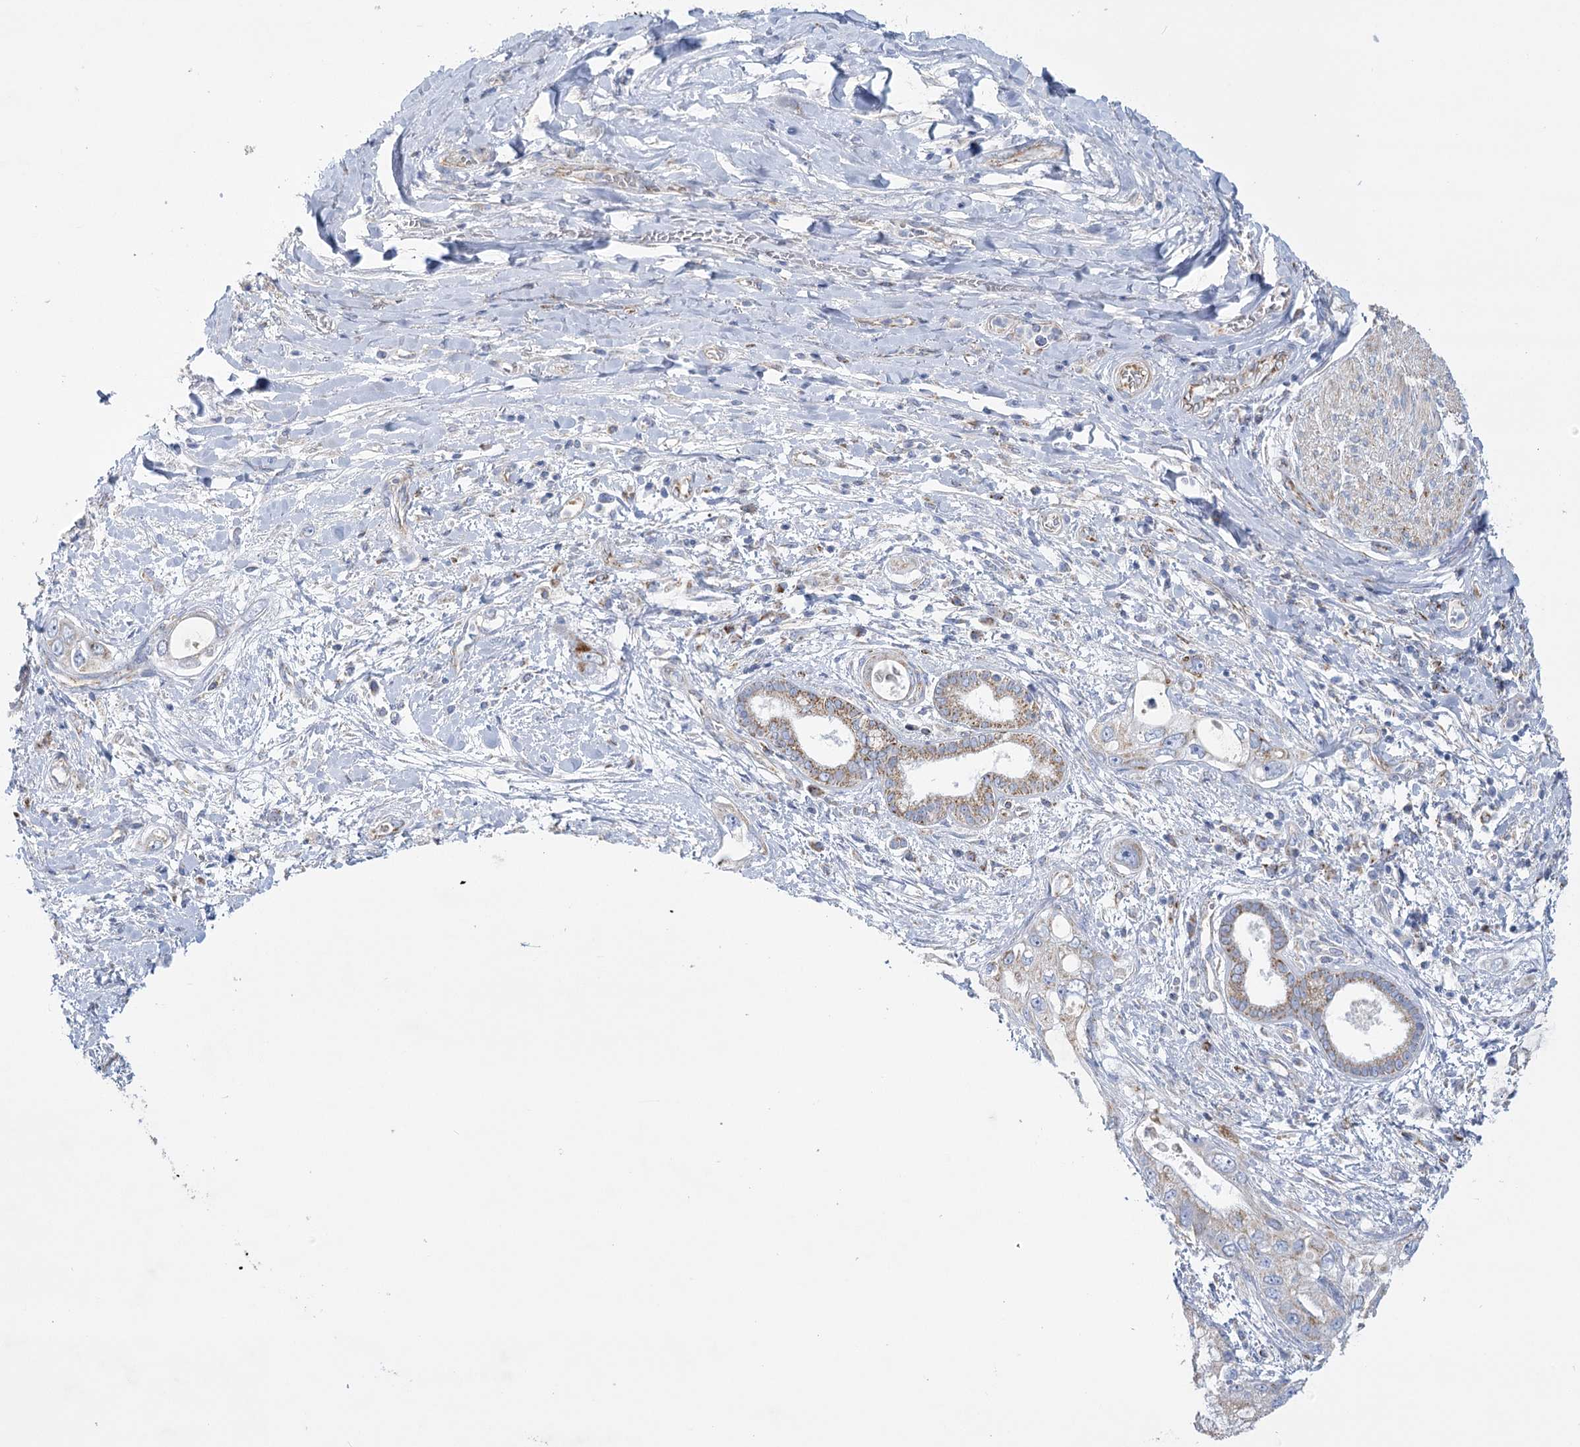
{"staining": {"intensity": "moderate", "quantity": "25%-75%", "location": "cytoplasmic/membranous"}, "tissue": "pancreatic cancer", "cell_type": "Tumor cells", "image_type": "cancer", "snomed": [{"axis": "morphology", "description": "Inflammation, NOS"}, {"axis": "morphology", "description": "Adenocarcinoma, NOS"}, {"axis": "topography", "description": "Pancreas"}], "caption": "Immunohistochemistry (IHC) micrograph of pancreatic cancer (adenocarcinoma) stained for a protein (brown), which demonstrates medium levels of moderate cytoplasmic/membranous expression in about 25%-75% of tumor cells.", "gene": "DHTKD1", "patient": {"sex": "female", "age": 56}}